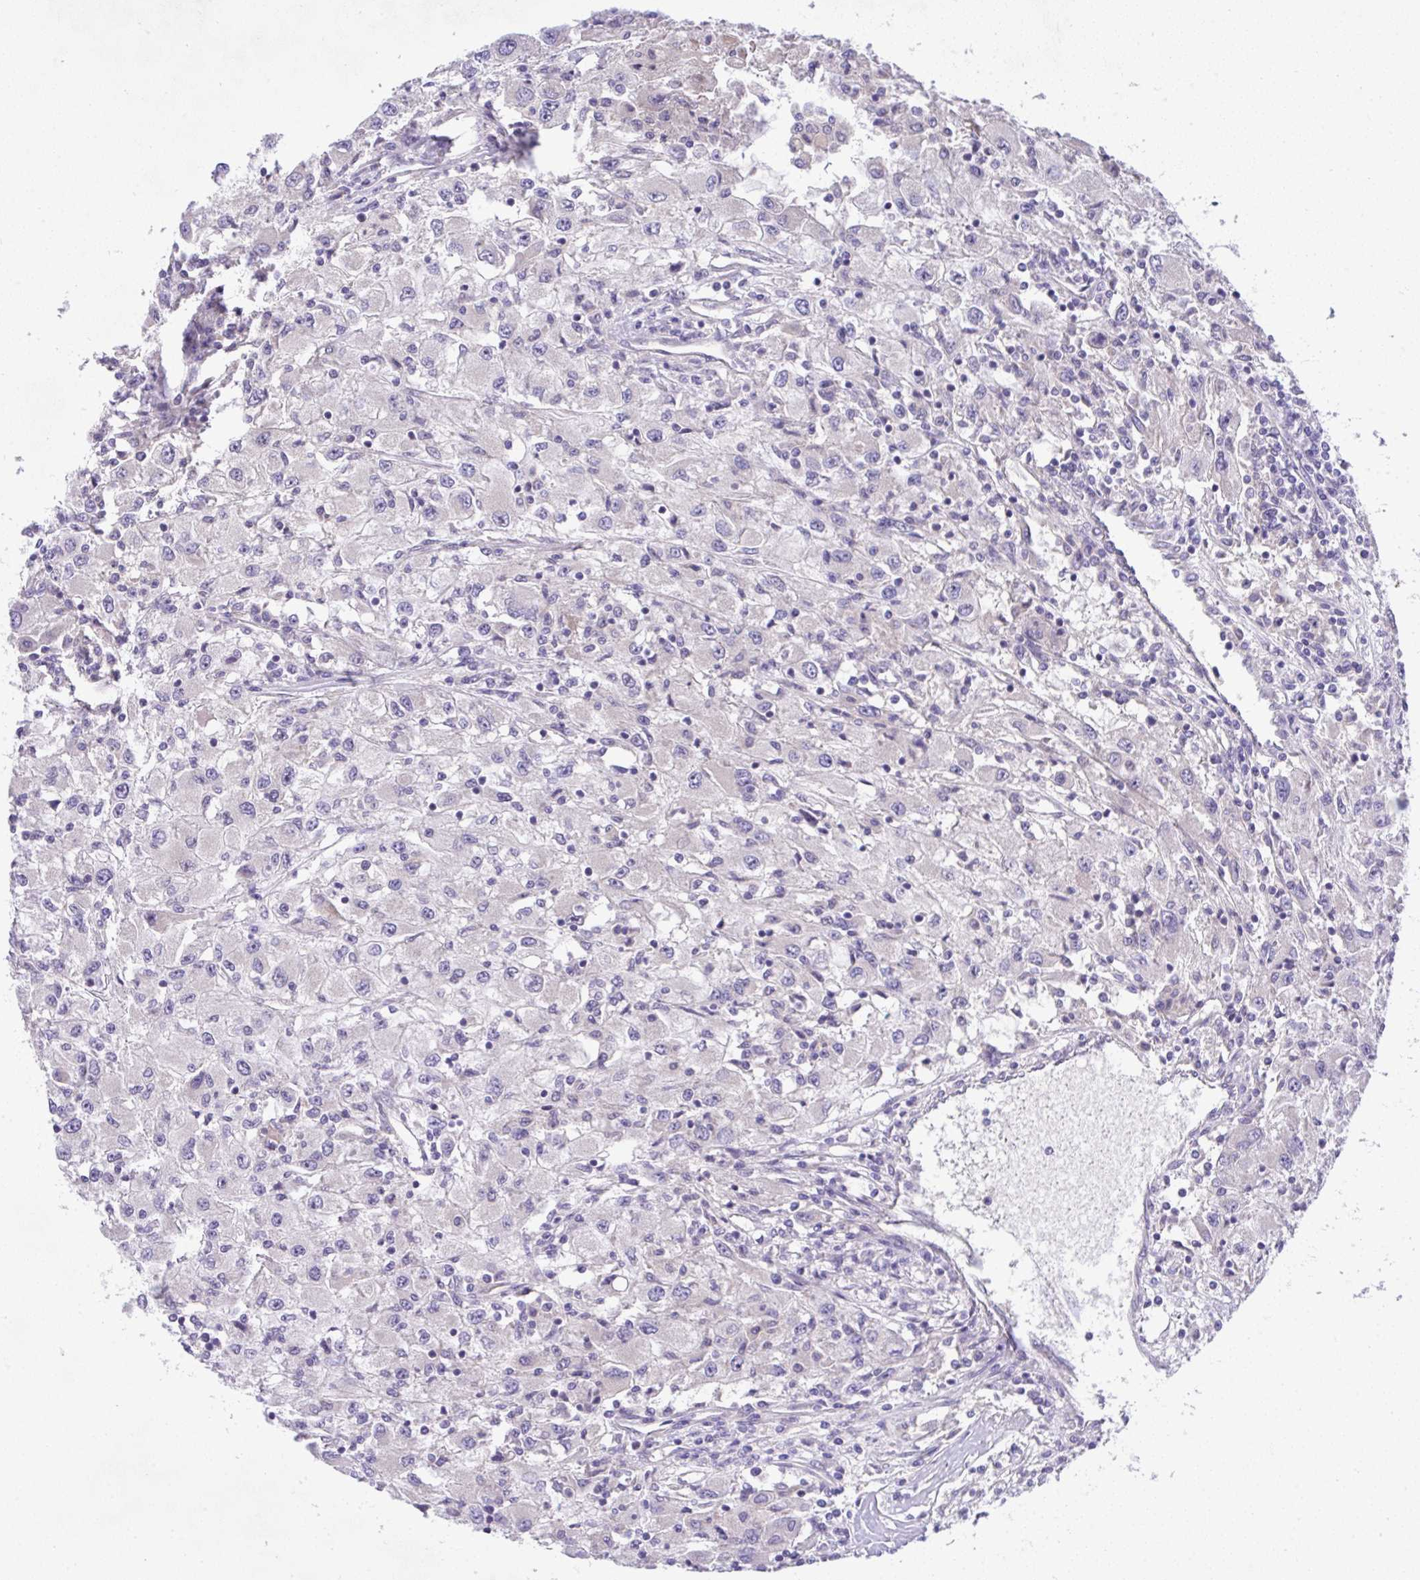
{"staining": {"intensity": "negative", "quantity": "none", "location": "none"}, "tissue": "renal cancer", "cell_type": "Tumor cells", "image_type": "cancer", "snomed": [{"axis": "morphology", "description": "Adenocarcinoma, NOS"}, {"axis": "topography", "description": "Kidney"}], "caption": "Photomicrograph shows no protein positivity in tumor cells of adenocarcinoma (renal) tissue.", "gene": "CHIA", "patient": {"sex": "female", "age": 67}}